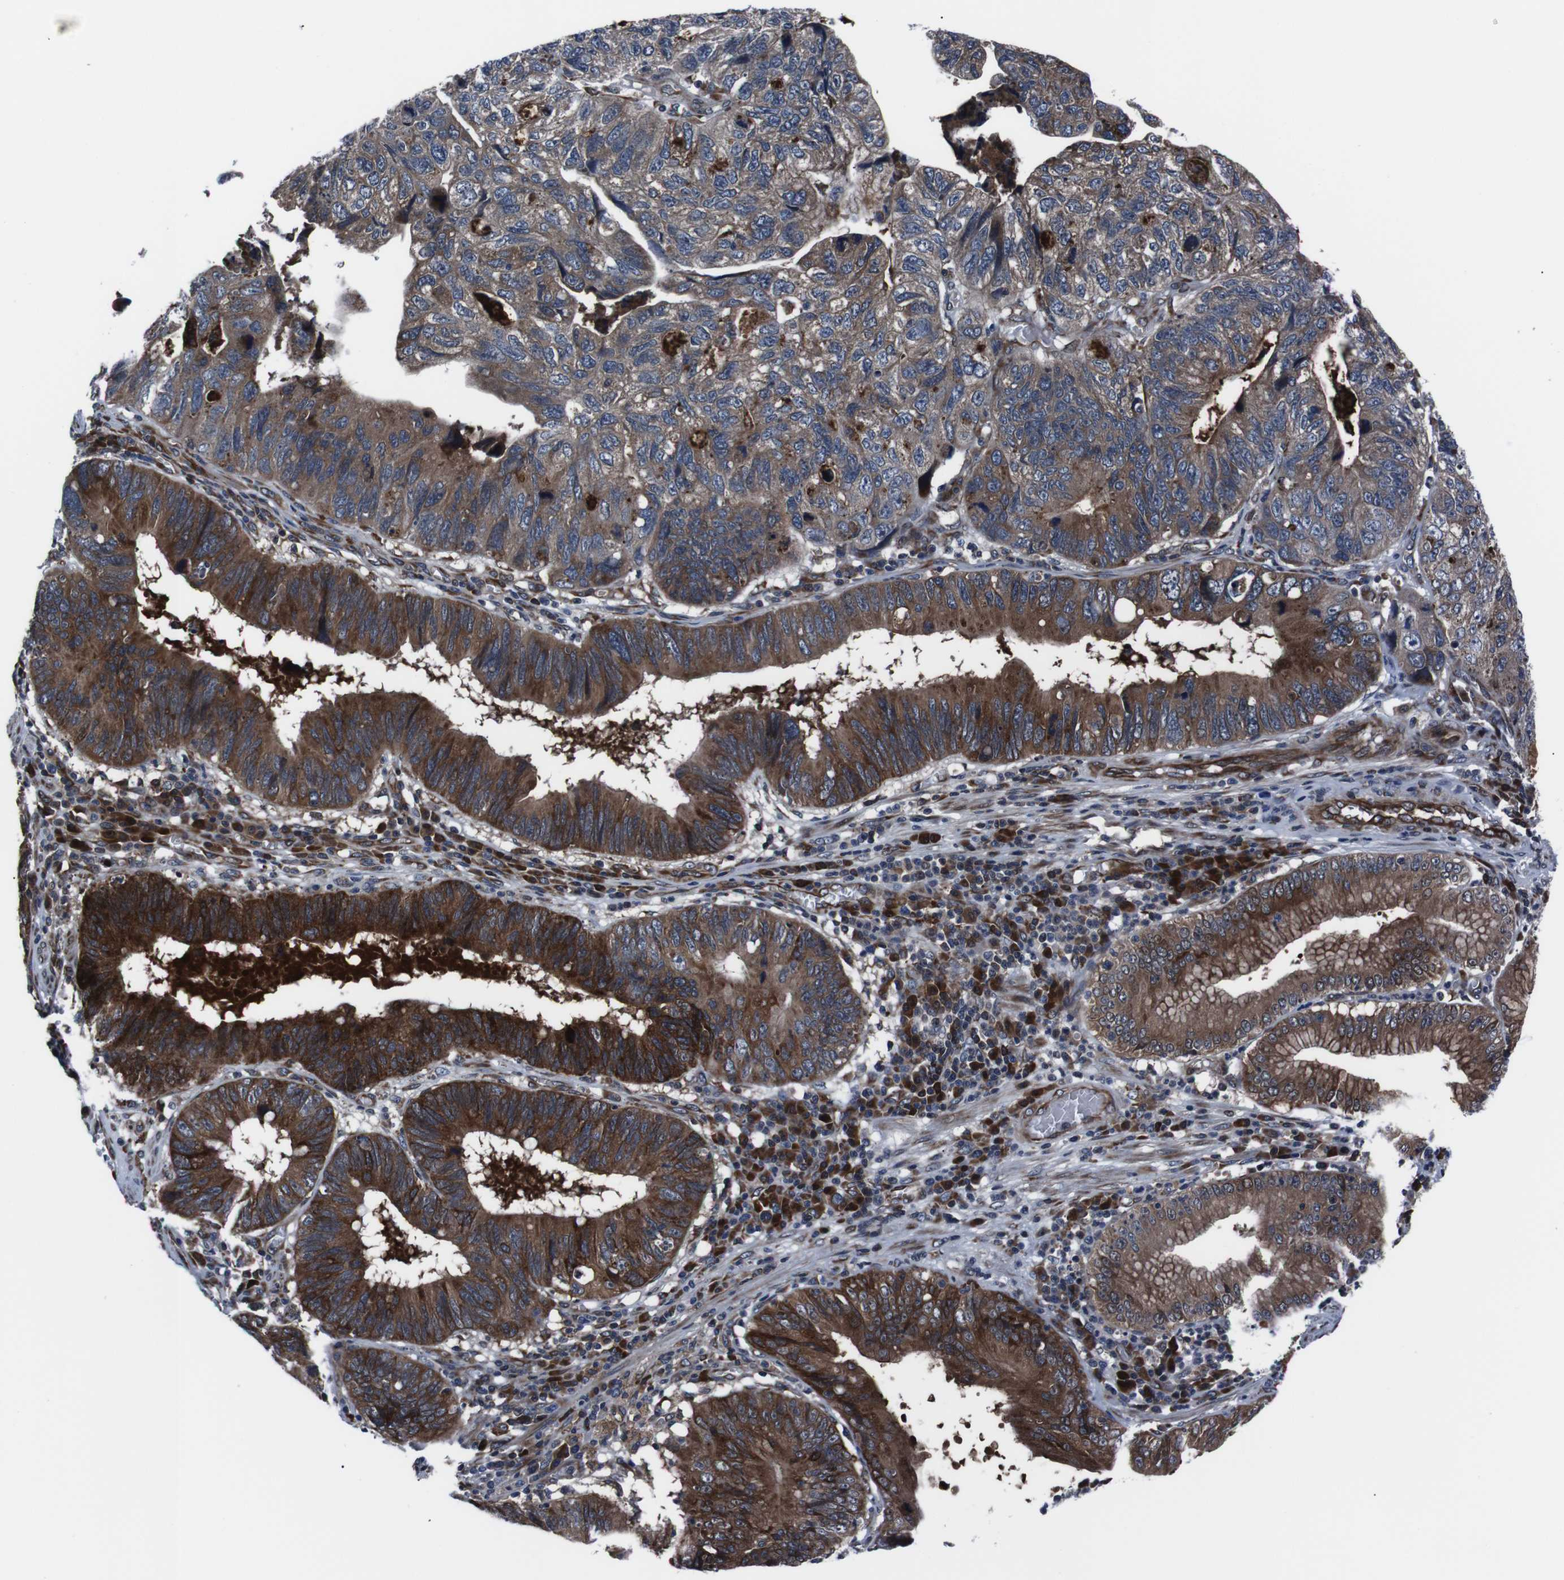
{"staining": {"intensity": "strong", "quantity": ">75%", "location": "cytoplasmic/membranous"}, "tissue": "stomach cancer", "cell_type": "Tumor cells", "image_type": "cancer", "snomed": [{"axis": "morphology", "description": "Adenocarcinoma, NOS"}, {"axis": "topography", "description": "Stomach"}], "caption": "Adenocarcinoma (stomach) stained for a protein (brown) displays strong cytoplasmic/membranous positive staining in approximately >75% of tumor cells.", "gene": "EIF4A2", "patient": {"sex": "male", "age": 59}}